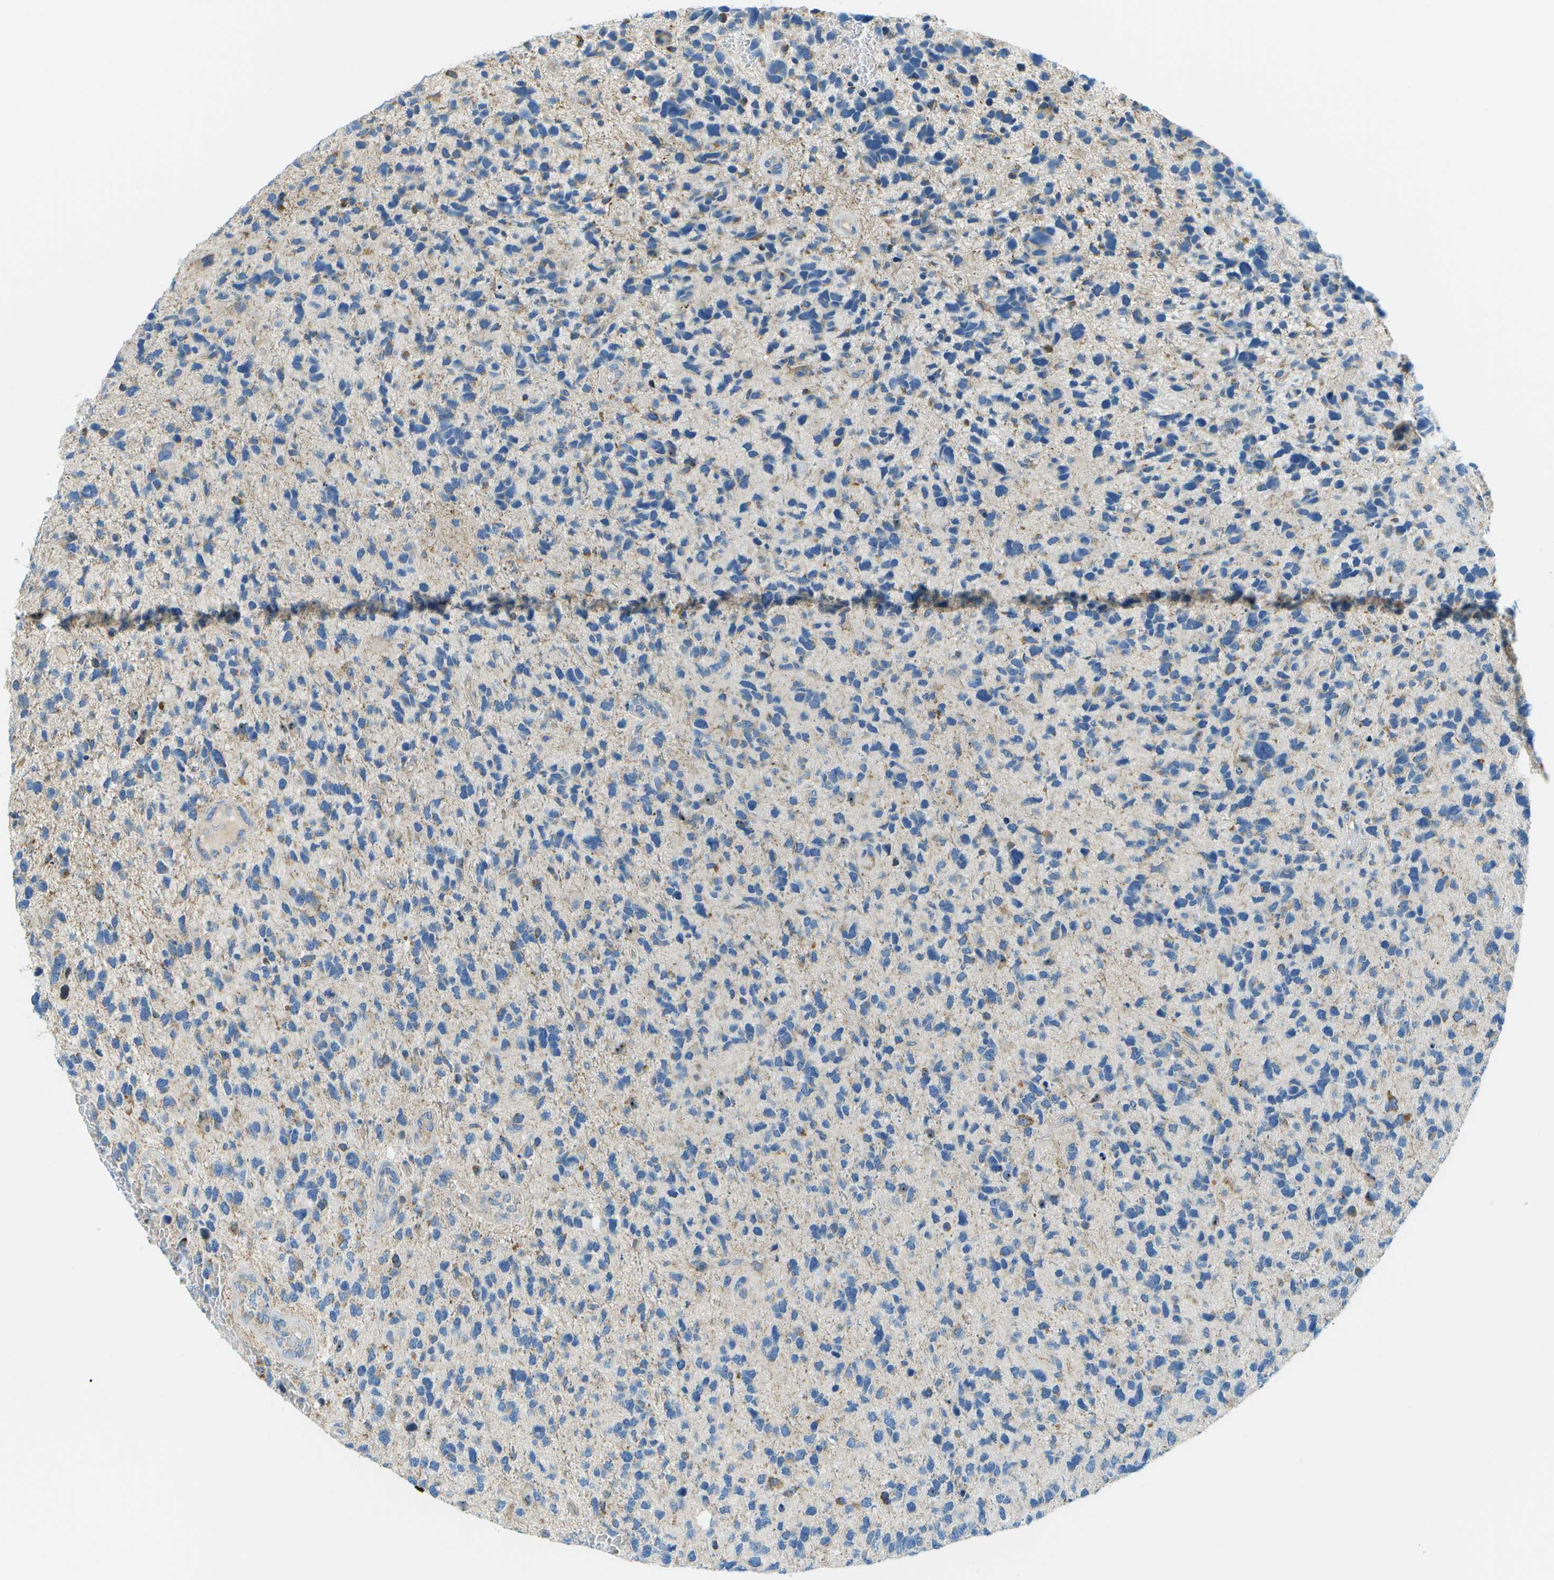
{"staining": {"intensity": "weak", "quantity": "<25%", "location": "cytoplasmic/membranous"}, "tissue": "glioma", "cell_type": "Tumor cells", "image_type": "cancer", "snomed": [{"axis": "morphology", "description": "Glioma, malignant, High grade"}, {"axis": "topography", "description": "Brain"}], "caption": "Immunohistochemistry photomicrograph of malignant glioma (high-grade) stained for a protein (brown), which shows no expression in tumor cells.", "gene": "PTGIS", "patient": {"sex": "female", "age": 58}}